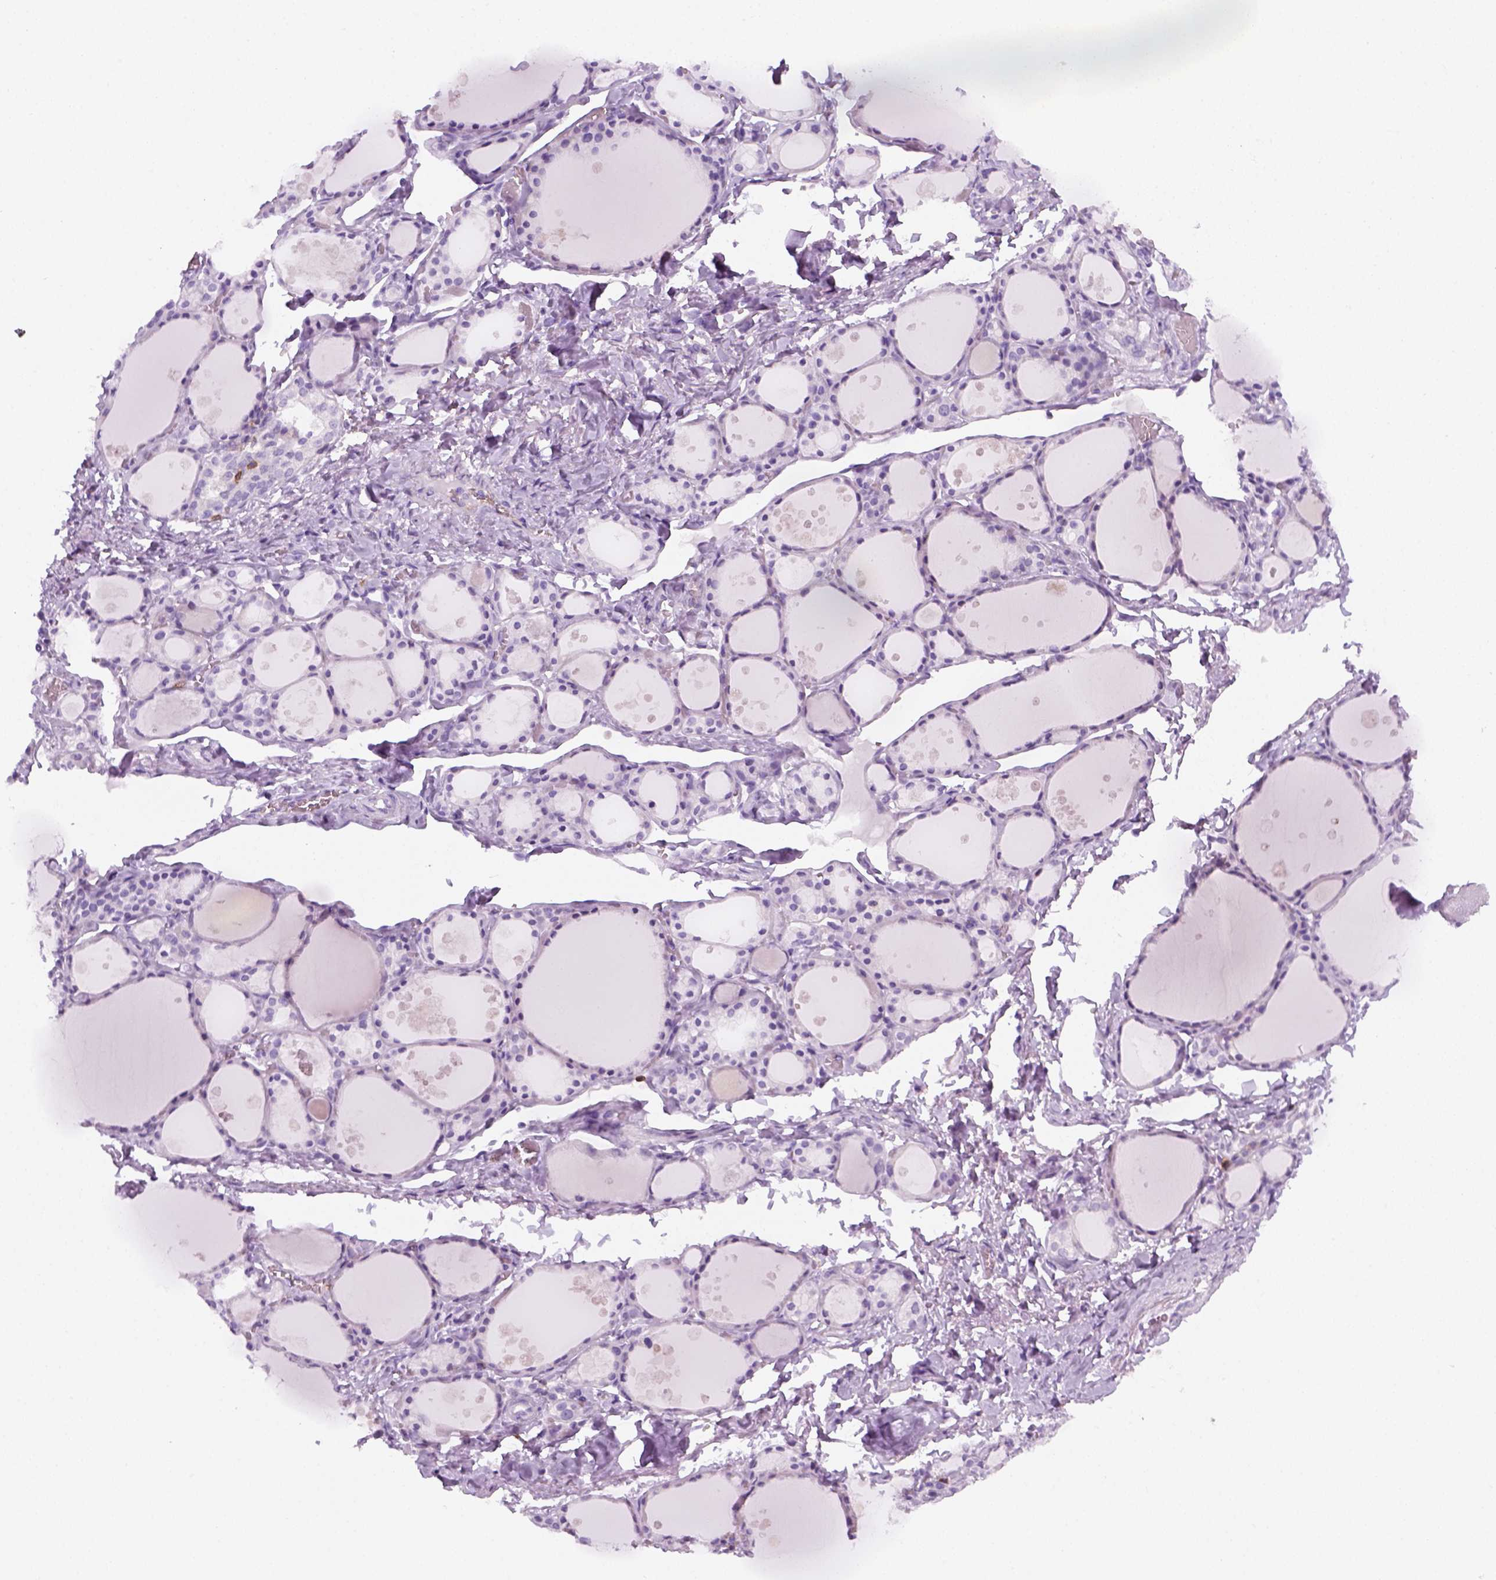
{"staining": {"intensity": "negative", "quantity": "none", "location": "none"}, "tissue": "thyroid gland", "cell_type": "Glandular cells", "image_type": "normal", "snomed": [{"axis": "morphology", "description": "Normal tissue, NOS"}, {"axis": "topography", "description": "Thyroid gland"}], "caption": "Photomicrograph shows no significant protein staining in glandular cells of normal thyroid gland.", "gene": "AQP3", "patient": {"sex": "male", "age": 68}}